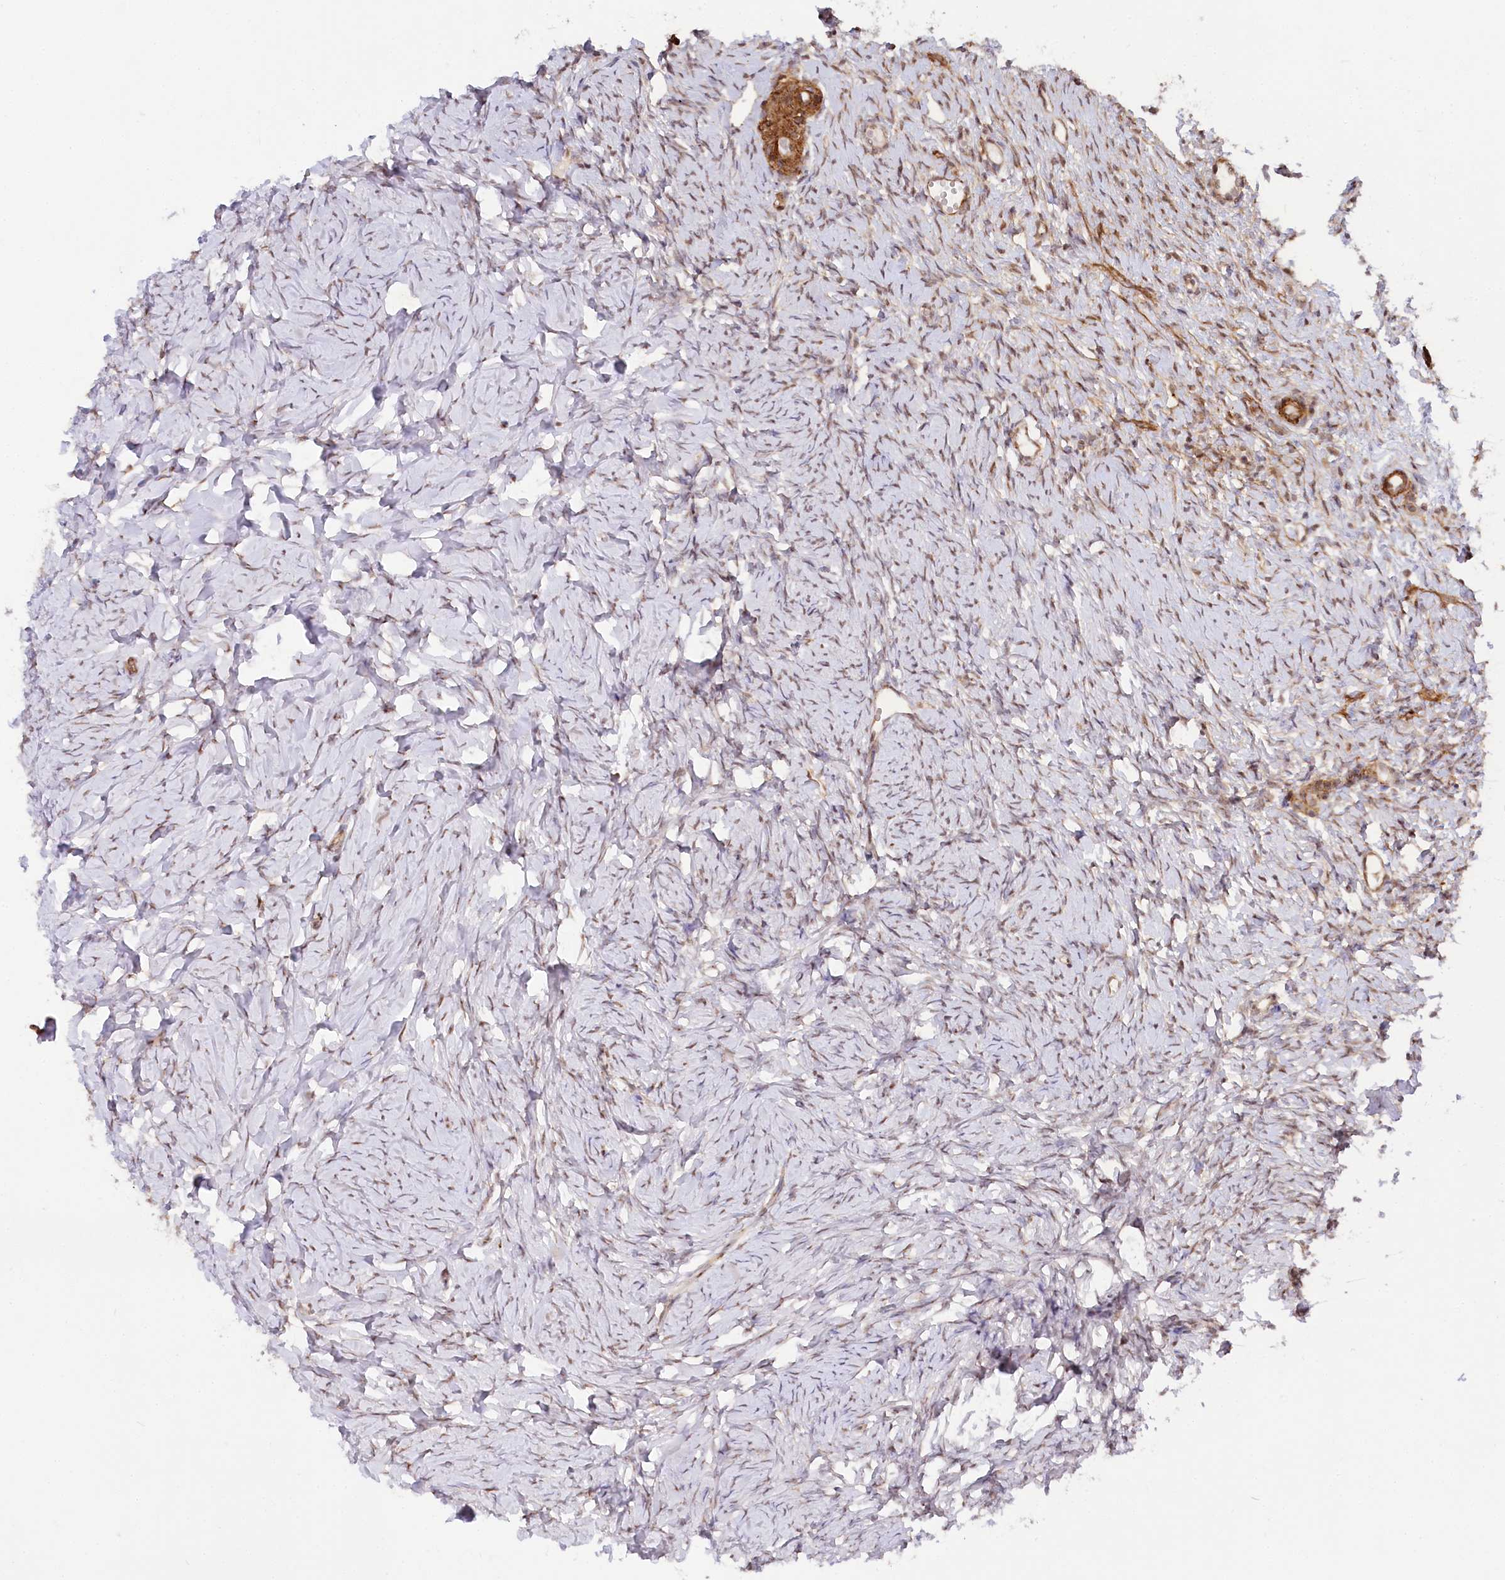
{"staining": {"intensity": "weak", "quantity": "<25%", "location": "nuclear"}, "tissue": "ovary", "cell_type": "Ovarian stroma cells", "image_type": "normal", "snomed": [{"axis": "morphology", "description": "Normal tissue, NOS"}, {"axis": "topography", "description": "Ovary"}], "caption": "This is an immunohistochemistry (IHC) micrograph of normal human ovary. There is no staining in ovarian stroma cells.", "gene": "GNL3L", "patient": {"sex": "female", "age": 51}}